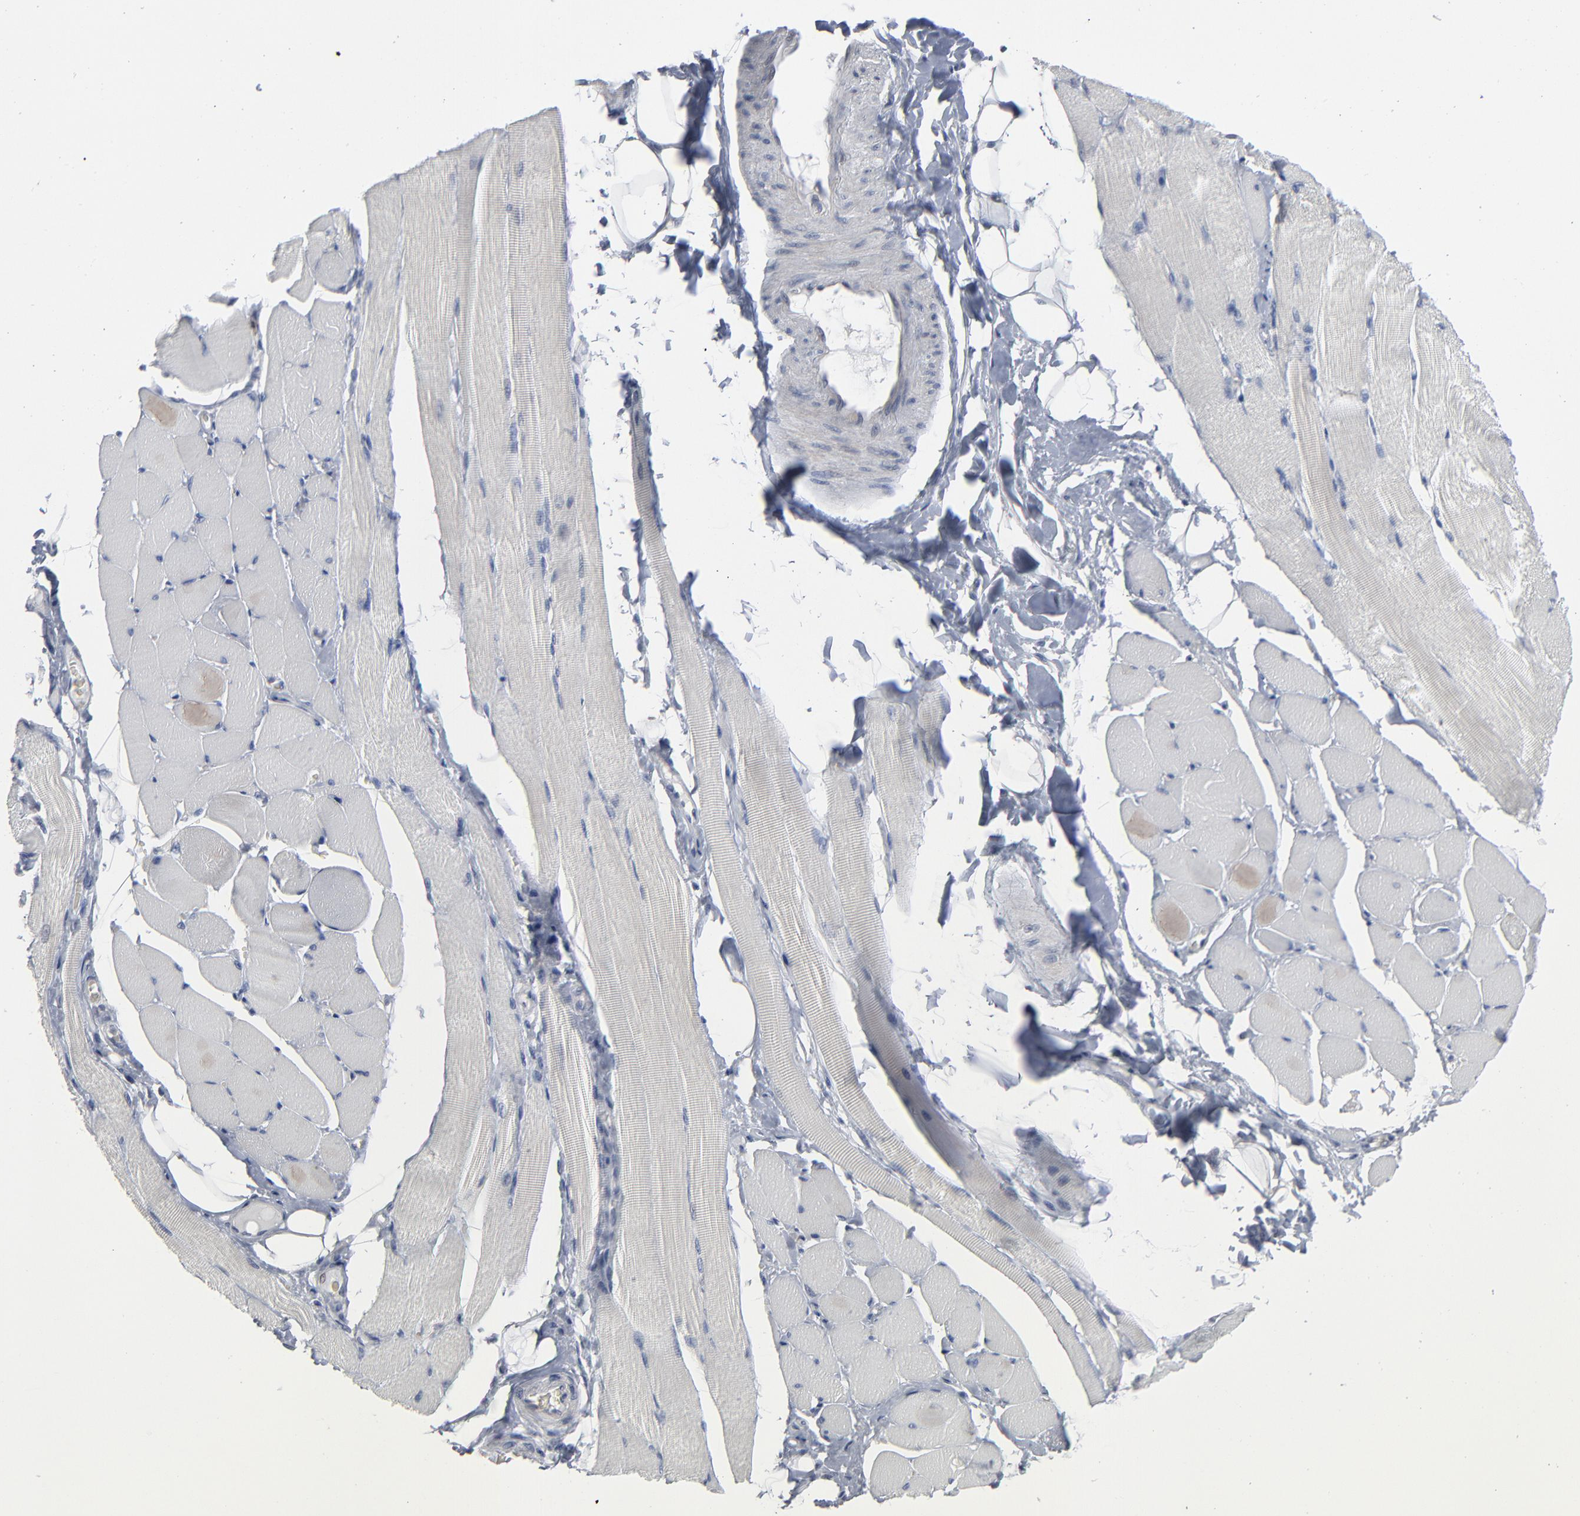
{"staining": {"intensity": "negative", "quantity": "none", "location": "none"}, "tissue": "skeletal muscle", "cell_type": "Myocytes", "image_type": "normal", "snomed": [{"axis": "morphology", "description": "Normal tissue, NOS"}, {"axis": "topography", "description": "Skeletal muscle"}, {"axis": "topography", "description": "Peripheral nerve tissue"}], "caption": "Unremarkable skeletal muscle was stained to show a protein in brown. There is no significant expression in myocytes. (Immunohistochemistry, brightfield microscopy, high magnification).", "gene": "FOXN2", "patient": {"sex": "female", "age": 84}}